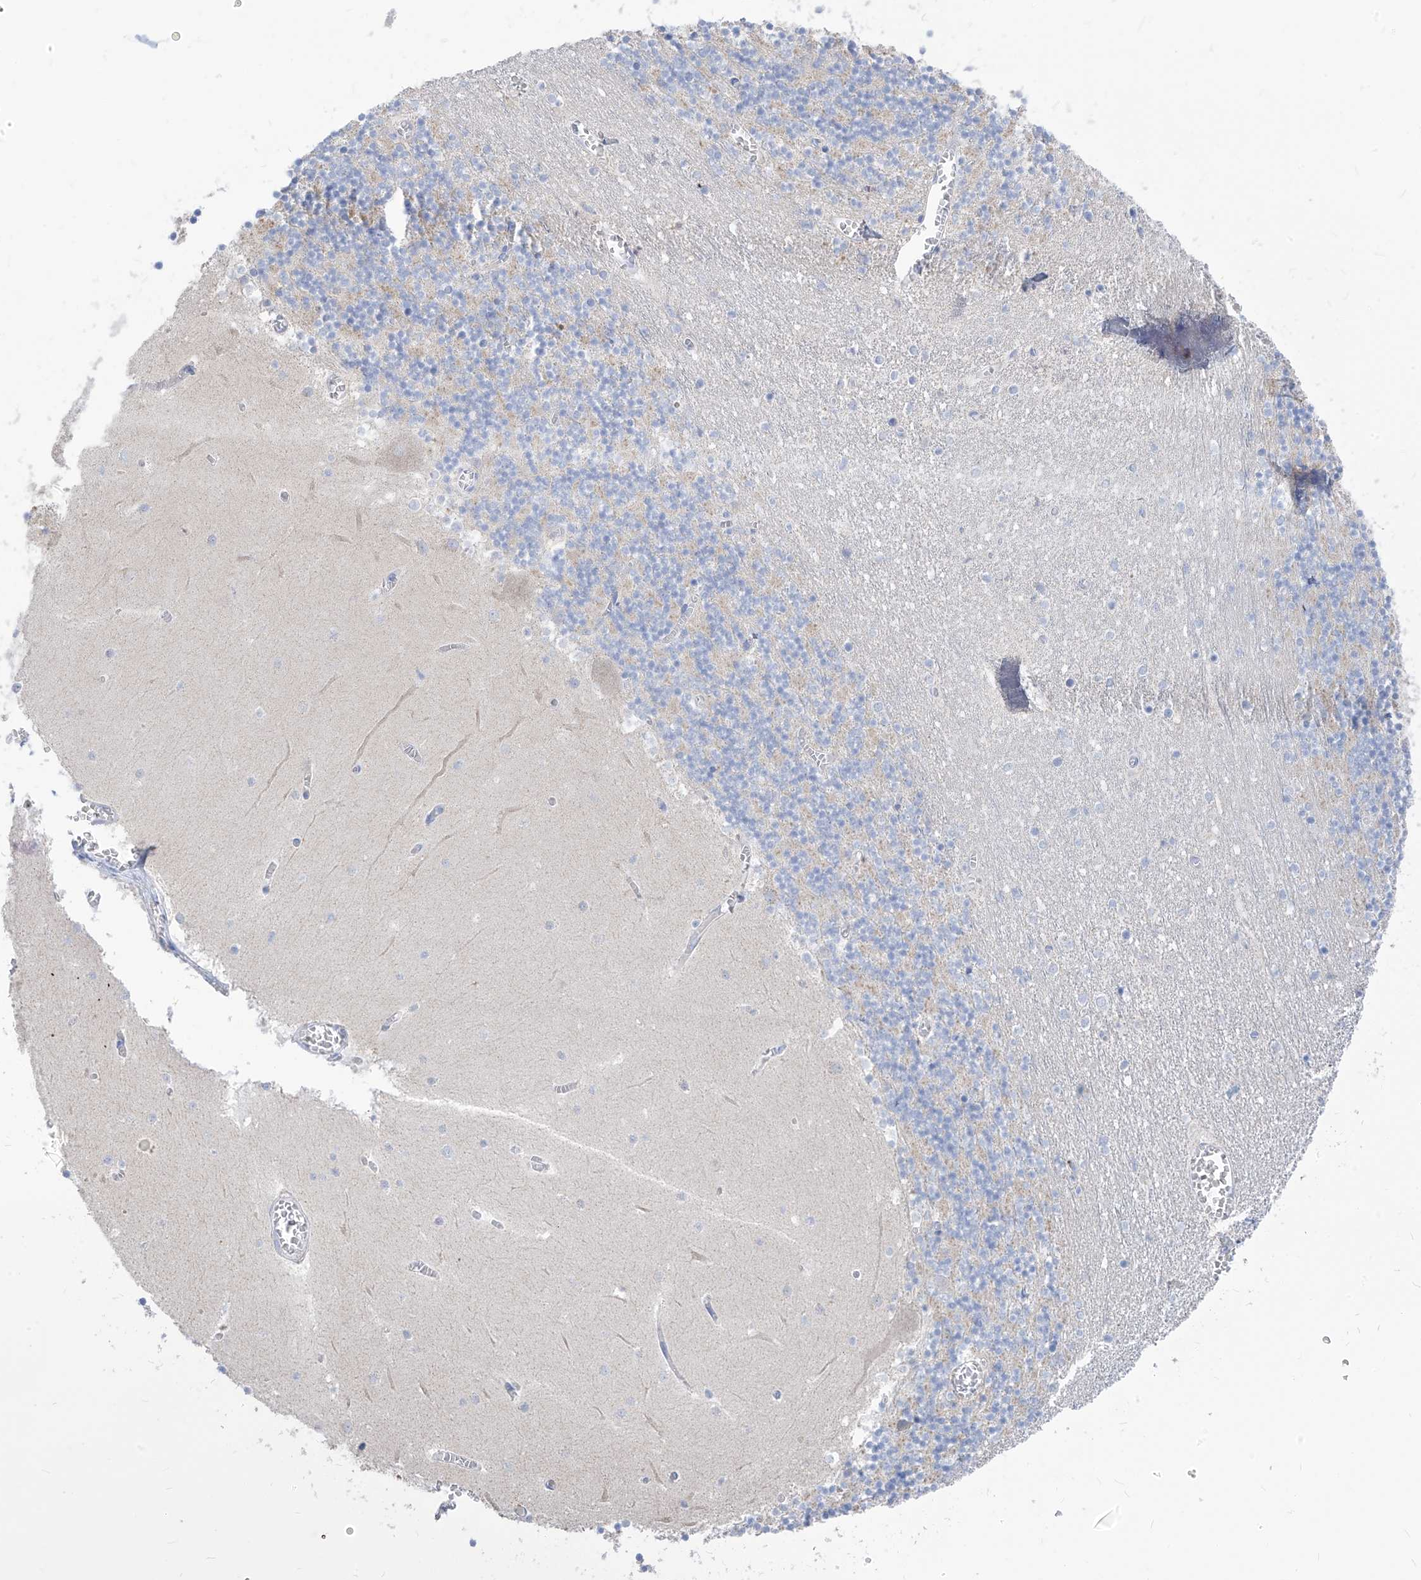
{"staining": {"intensity": "negative", "quantity": "none", "location": "none"}, "tissue": "cerebellum", "cell_type": "Cells in granular layer", "image_type": "normal", "snomed": [{"axis": "morphology", "description": "Normal tissue, NOS"}, {"axis": "topography", "description": "Cerebellum"}], "caption": "Immunohistochemistry histopathology image of normal cerebellum: human cerebellum stained with DAB (3,3'-diaminobenzidine) demonstrates no significant protein staining in cells in granular layer.", "gene": "ZNF404", "patient": {"sex": "female", "age": 28}}